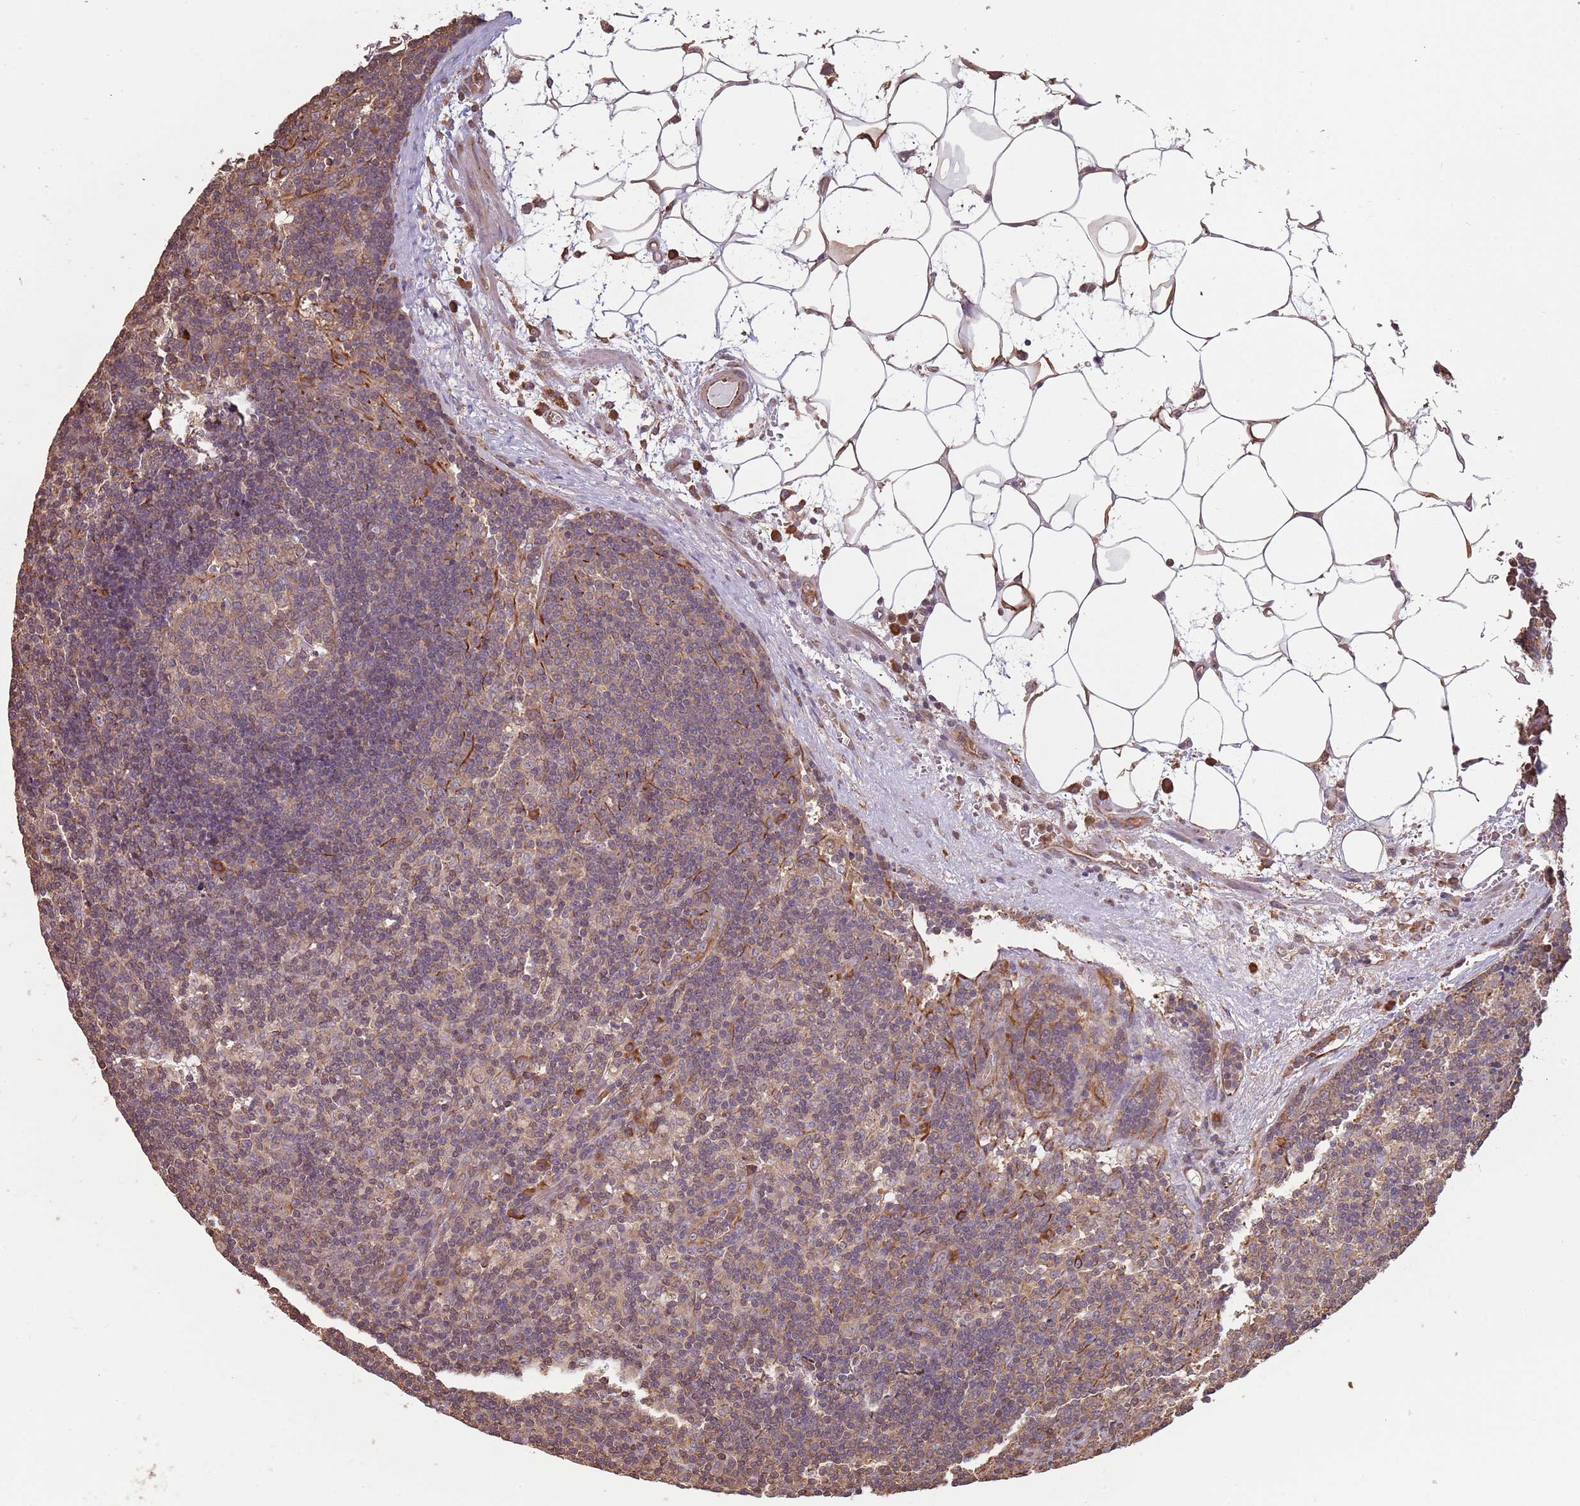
{"staining": {"intensity": "weak", "quantity": "<25%", "location": "nuclear"}, "tissue": "lymph node", "cell_type": "Germinal center cells", "image_type": "normal", "snomed": [{"axis": "morphology", "description": "Normal tissue, NOS"}, {"axis": "topography", "description": "Lymph node"}], "caption": "An immunohistochemistry (IHC) image of normal lymph node is shown. There is no staining in germinal center cells of lymph node. (Brightfield microscopy of DAB (3,3'-diaminobenzidine) IHC at high magnification).", "gene": "COG4", "patient": {"sex": "male", "age": 58}}